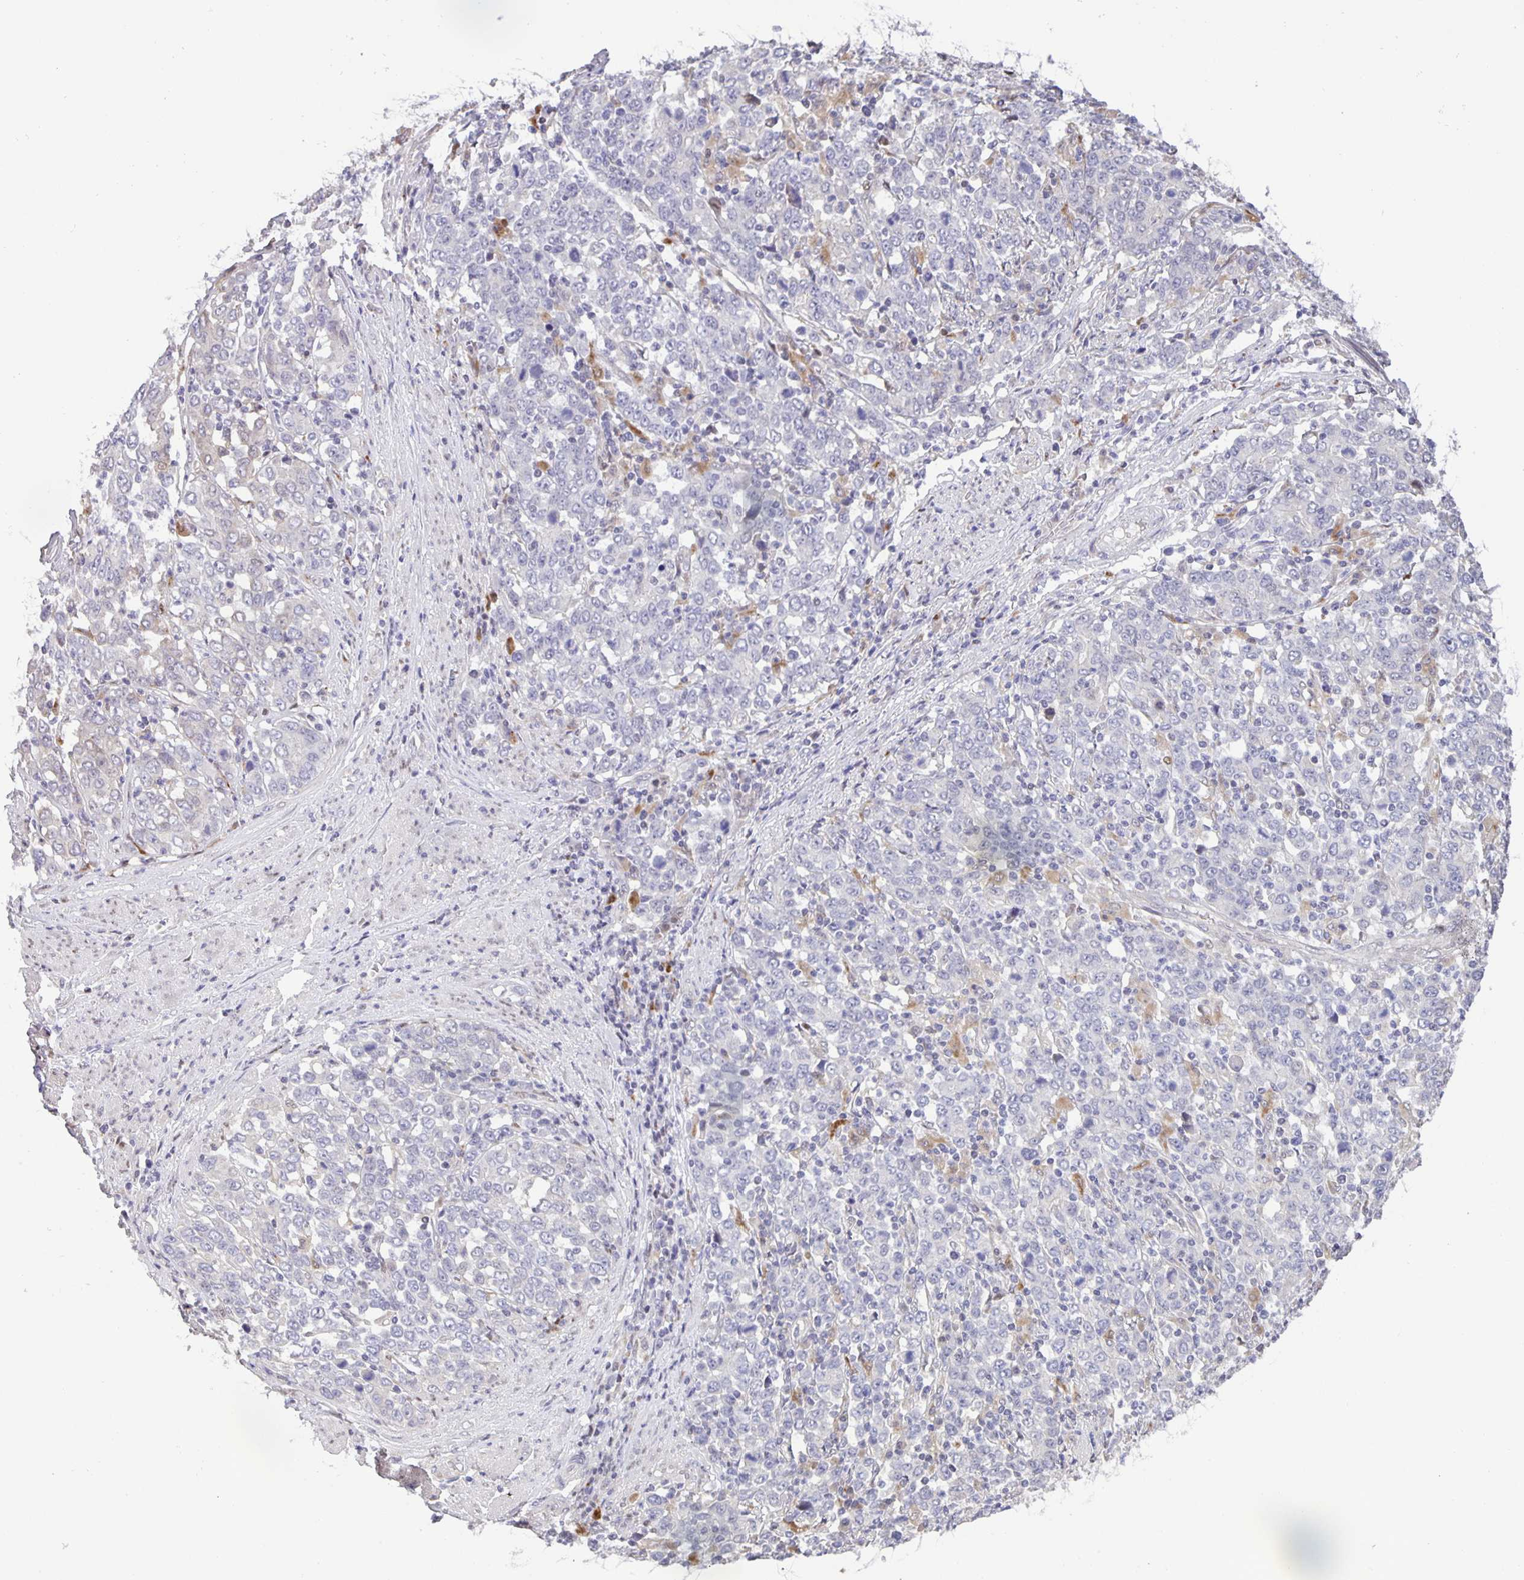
{"staining": {"intensity": "negative", "quantity": "none", "location": "none"}, "tissue": "stomach cancer", "cell_type": "Tumor cells", "image_type": "cancer", "snomed": [{"axis": "morphology", "description": "Adenocarcinoma, NOS"}, {"axis": "topography", "description": "Stomach, upper"}], "caption": "This micrograph is of stomach adenocarcinoma stained with immunohistochemistry to label a protein in brown with the nuclei are counter-stained blue. There is no staining in tumor cells. (DAB (3,3'-diaminobenzidine) immunohistochemistry, high magnification).", "gene": "MAPK12", "patient": {"sex": "male", "age": 69}}